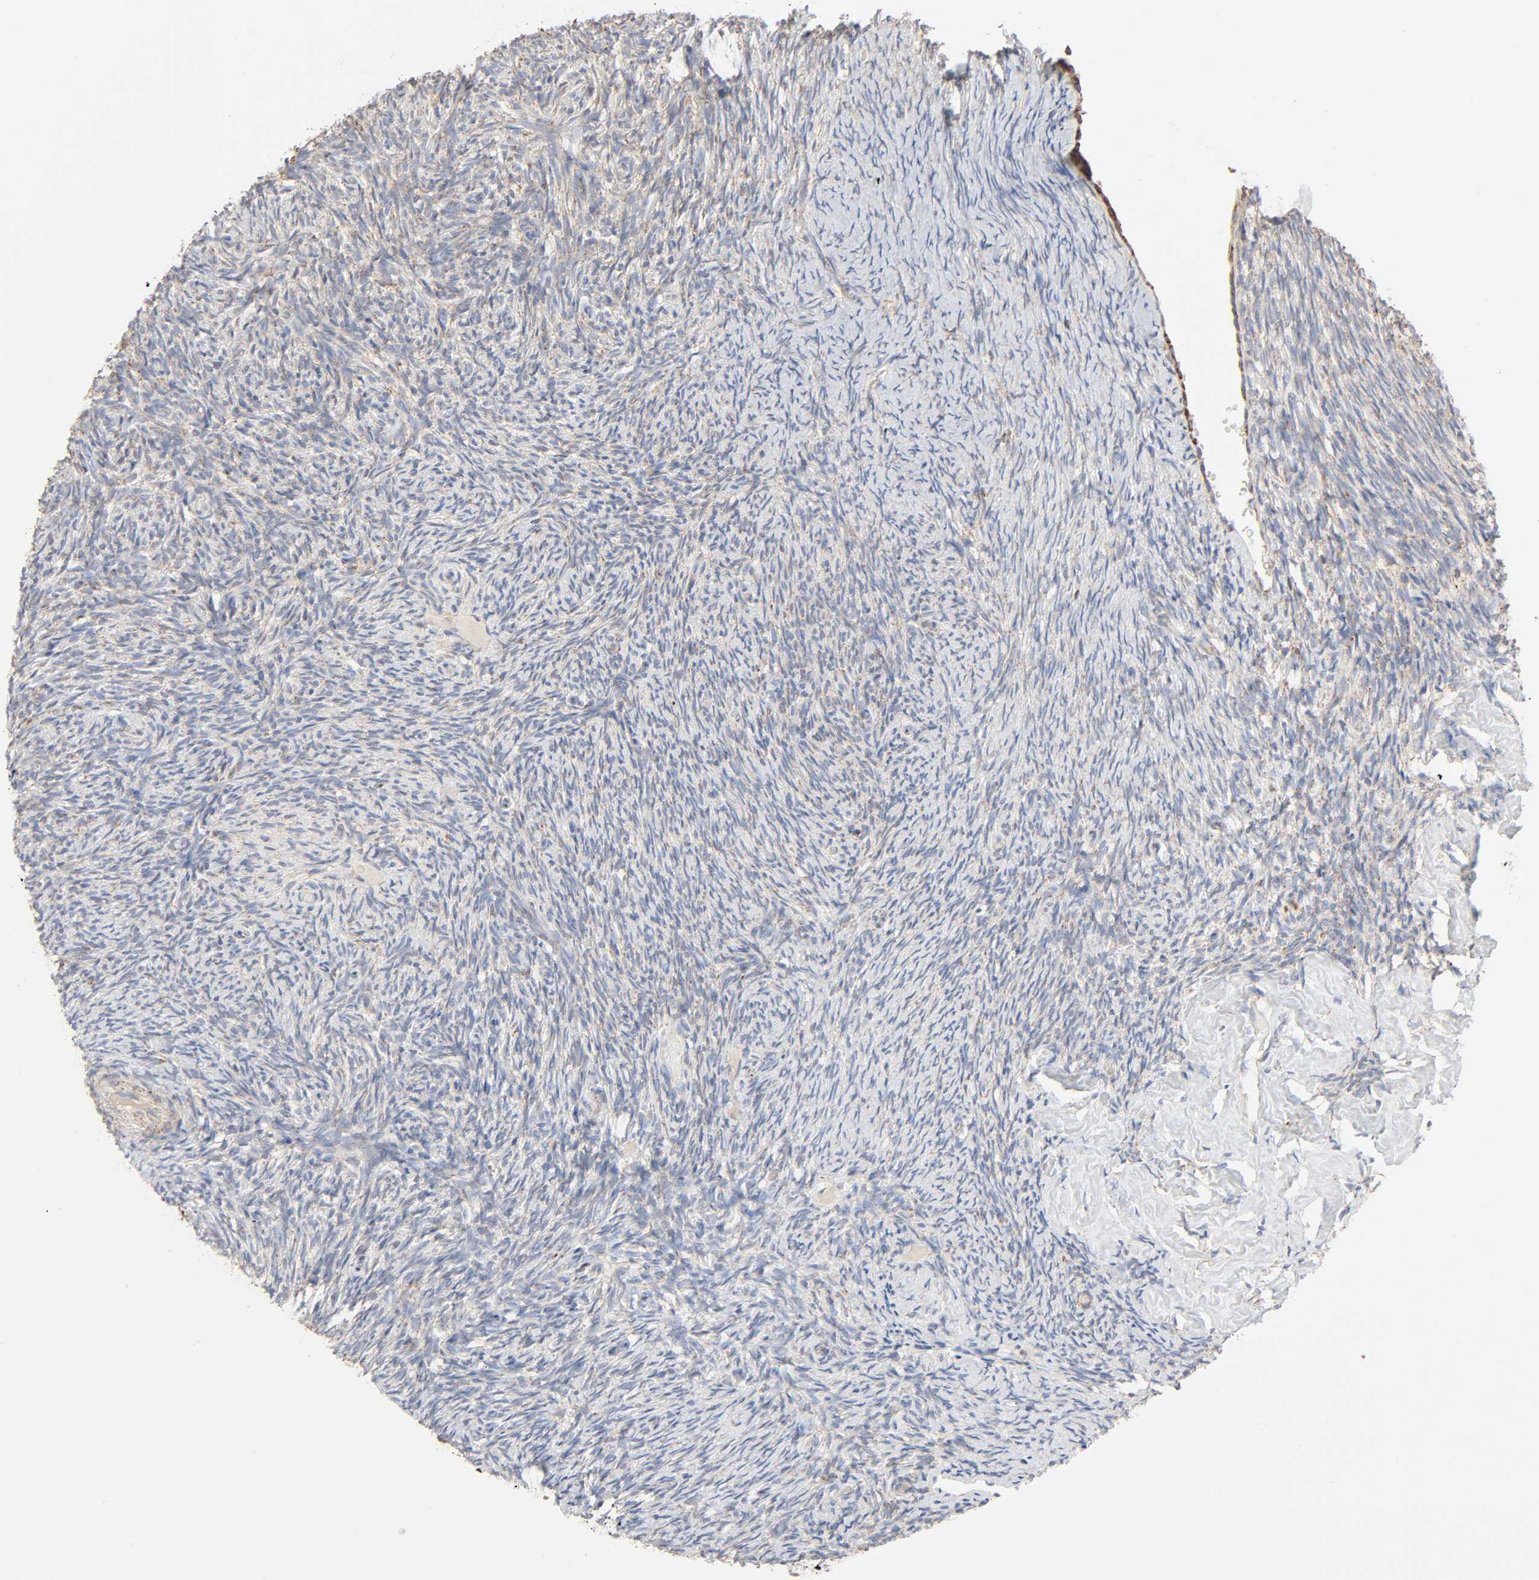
{"staining": {"intensity": "weak", "quantity": "25%-75%", "location": "cytoplasmic/membranous"}, "tissue": "ovary", "cell_type": "Ovarian stroma cells", "image_type": "normal", "snomed": [{"axis": "morphology", "description": "Normal tissue, NOS"}, {"axis": "topography", "description": "Ovary"}], "caption": "The micrograph reveals staining of benign ovary, revealing weak cytoplasmic/membranous protein expression (brown color) within ovarian stroma cells. Using DAB (brown) and hematoxylin (blue) stains, captured at high magnification using brightfield microscopy.", "gene": "SYT16", "patient": {"sex": "female", "age": 60}}